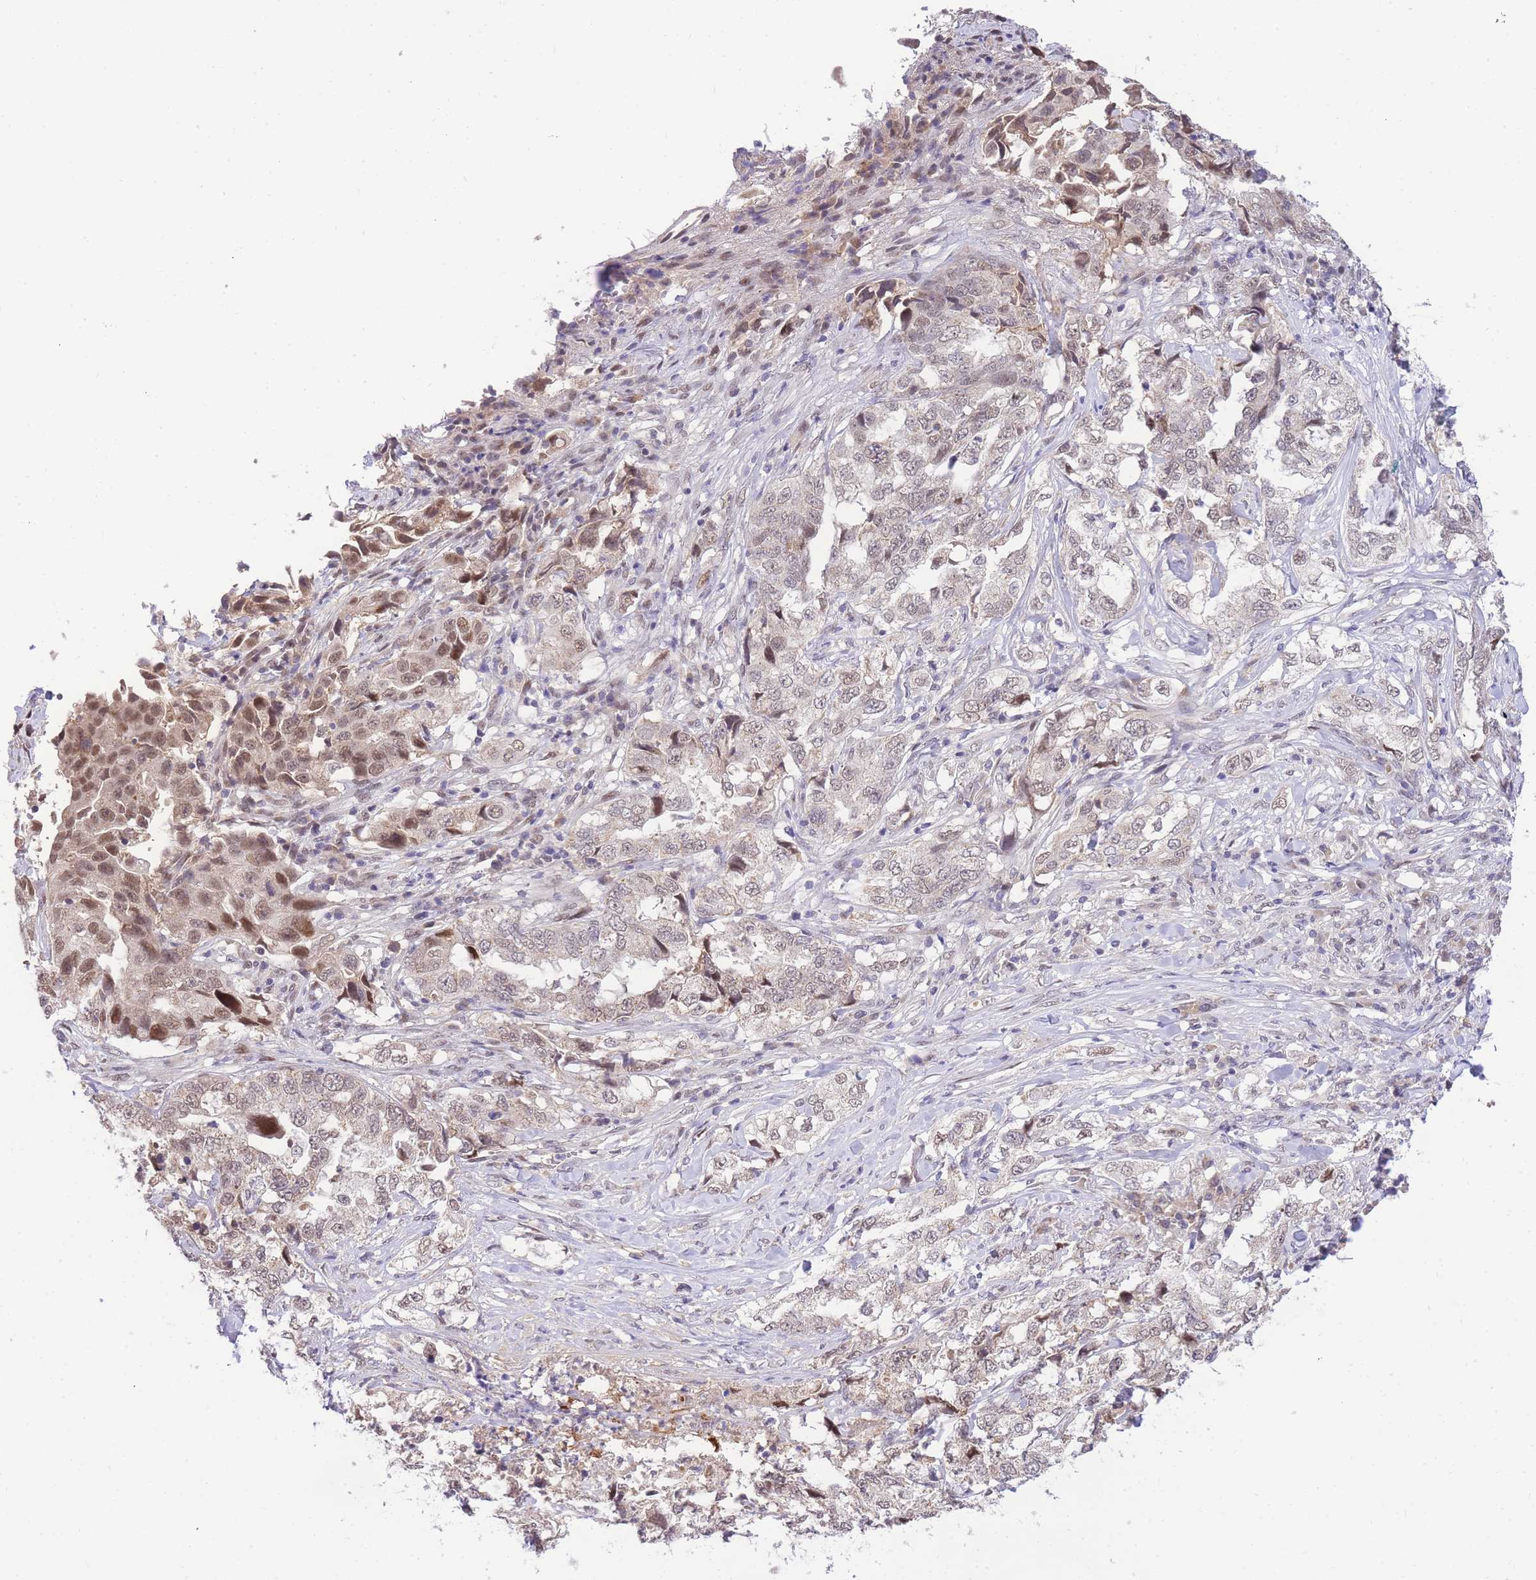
{"staining": {"intensity": "moderate", "quantity": "<25%", "location": "nuclear"}, "tissue": "lung cancer", "cell_type": "Tumor cells", "image_type": "cancer", "snomed": [{"axis": "morphology", "description": "Adenocarcinoma, NOS"}, {"axis": "topography", "description": "Lung"}], "caption": "Tumor cells show low levels of moderate nuclear staining in approximately <25% of cells in lung cancer.", "gene": "PUS10", "patient": {"sex": "female", "age": 51}}